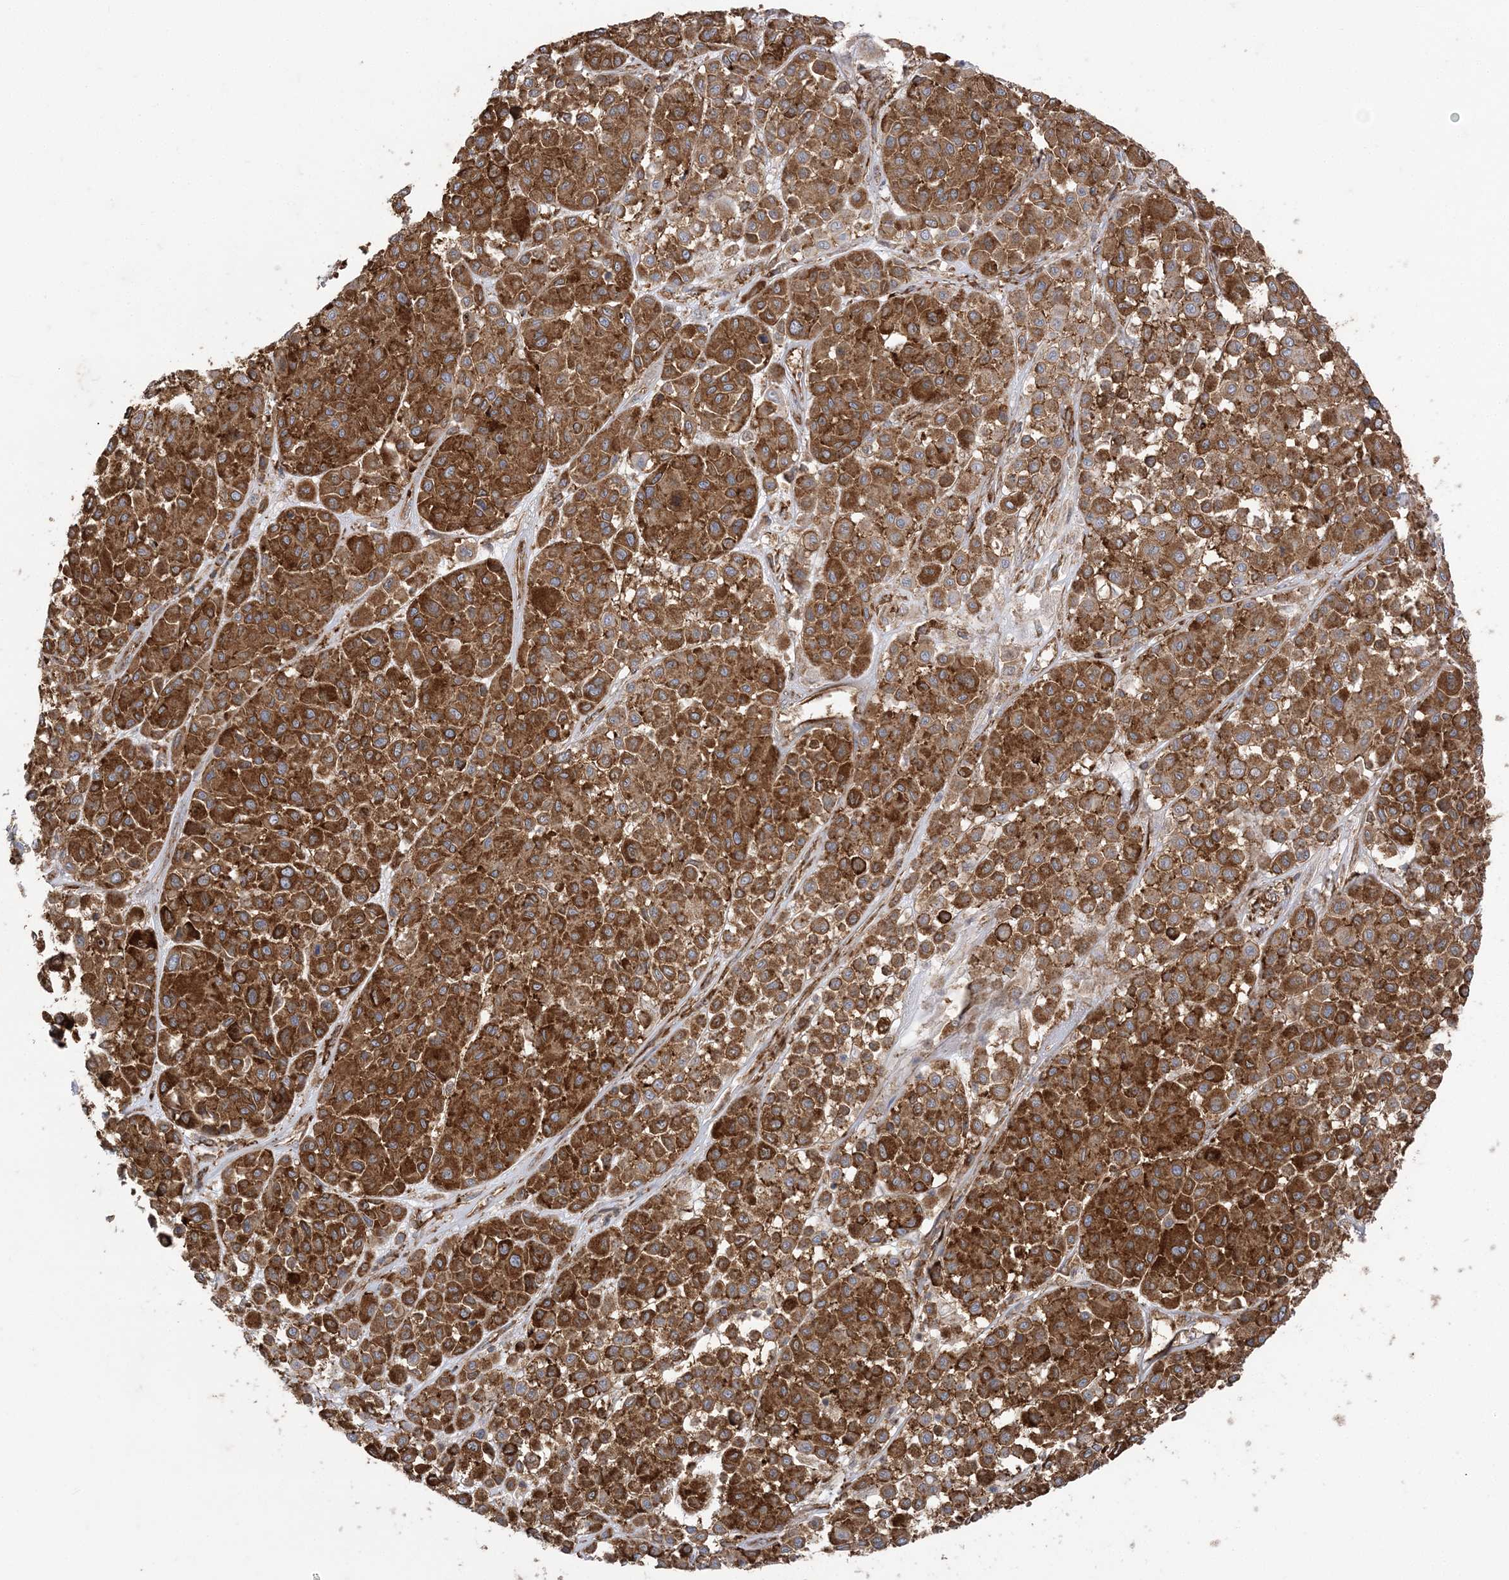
{"staining": {"intensity": "strong", "quantity": ">75%", "location": "cytoplasmic/membranous"}, "tissue": "melanoma", "cell_type": "Tumor cells", "image_type": "cancer", "snomed": [{"axis": "morphology", "description": "Malignant melanoma, Metastatic site"}, {"axis": "topography", "description": "Soft tissue"}], "caption": "Human malignant melanoma (metastatic site) stained with a brown dye displays strong cytoplasmic/membranous positive staining in about >75% of tumor cells.", "gene": "DERL3", "patient": {"sex": "male", "age": 41}}